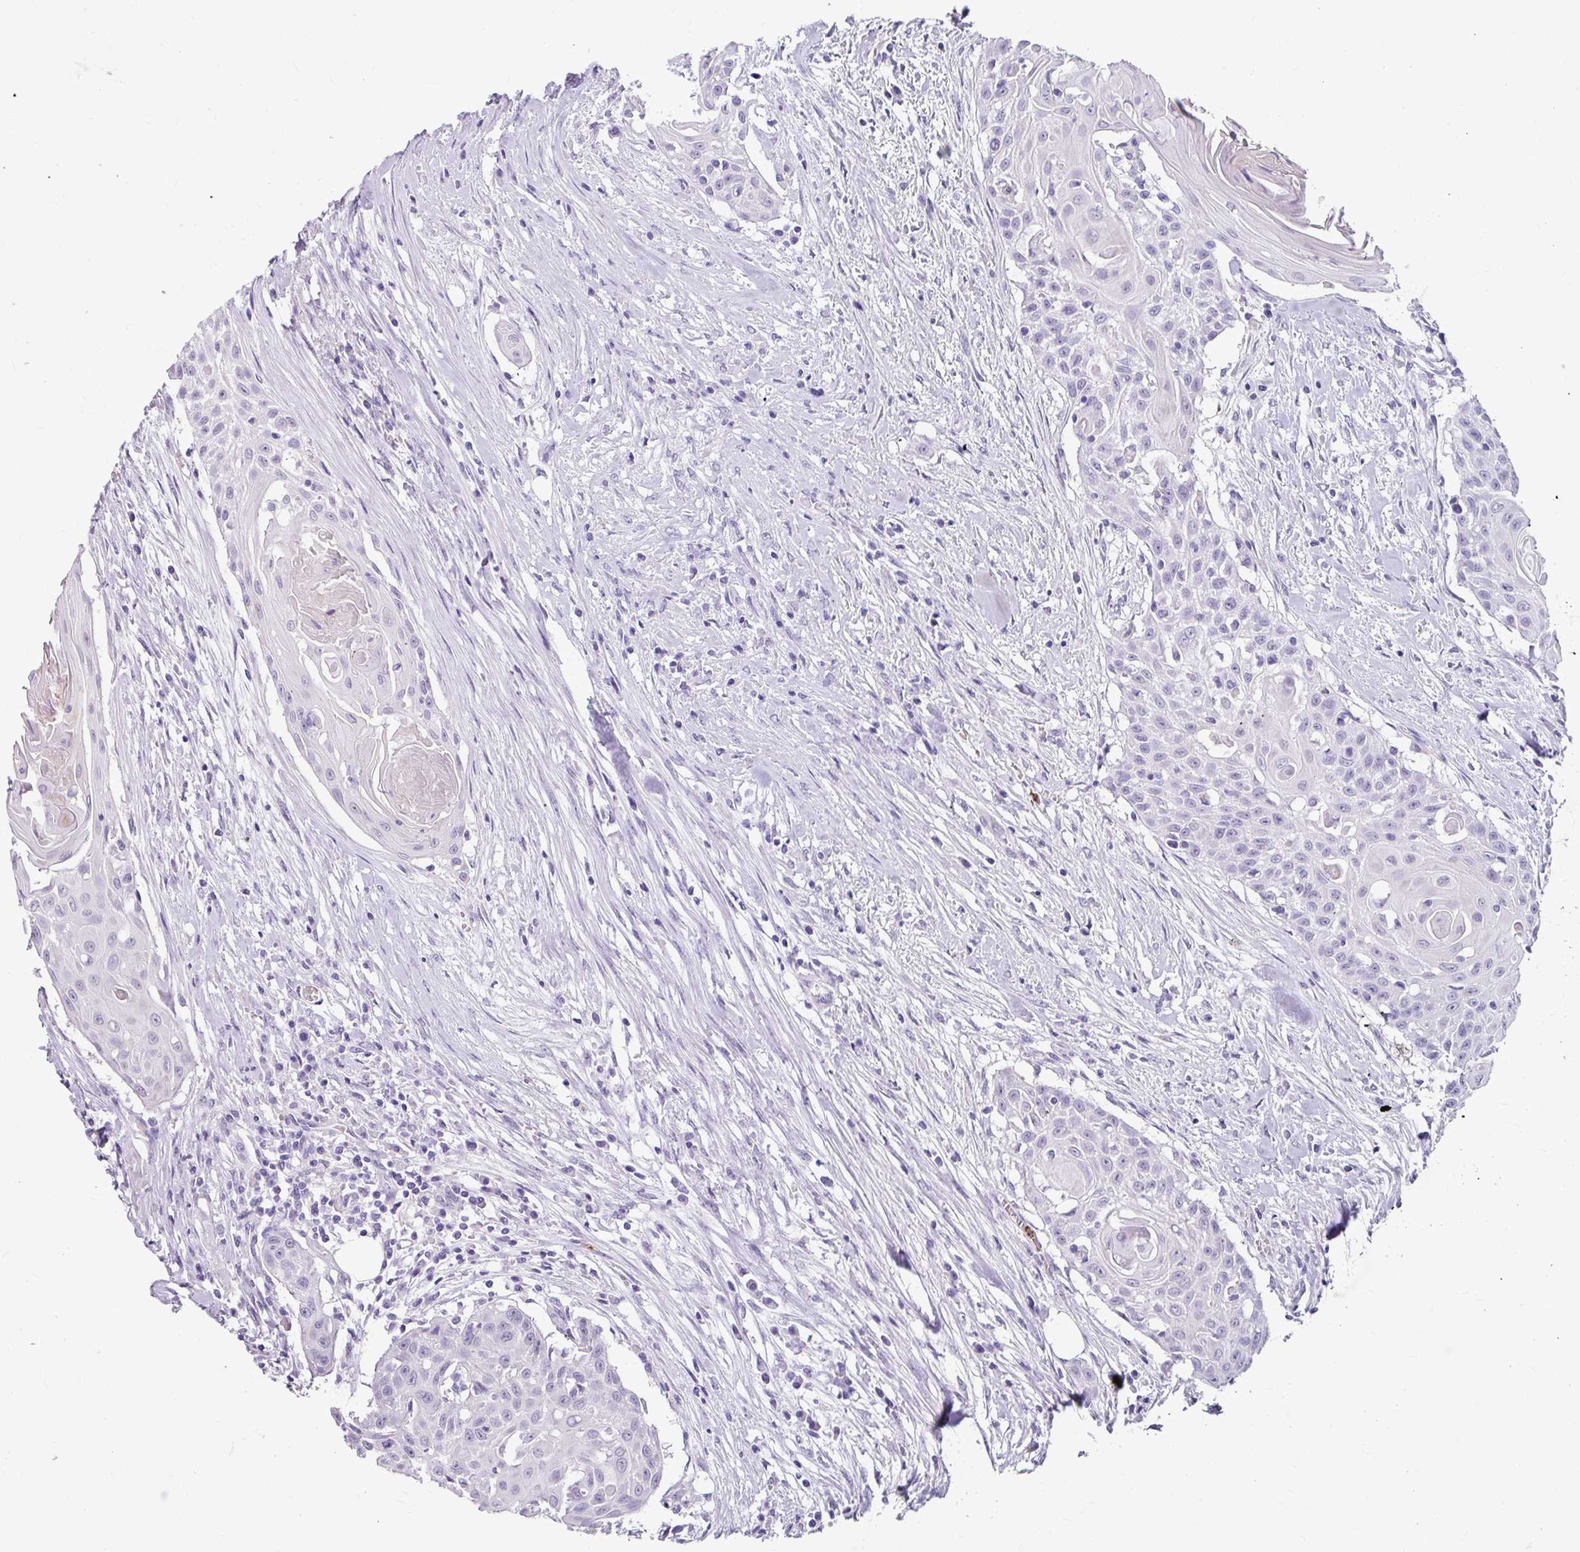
{"staining": {"intensity": "negative", "quantity": "none", "location": "none"}, "tissue": "head and neck cancer", "cell_type": "Tumor cells", "image_type": "cancer", "snomed": [{"axis": "morphology", "description": "Squamous cell carcinoma, NOS"}, {"axis": "topography", "description": "Lymph node"}, {"axis": "topography", "description": "Salivary gland"}, {"axis": "topography", "description": "Head-Neck"}], "caption": "Immunohistochemistry (IHC) of head and neck cancer shows no positivity in tumor cells.", "gene": "ANKRD1", "patient": {"sex": "female", "age": 74}}